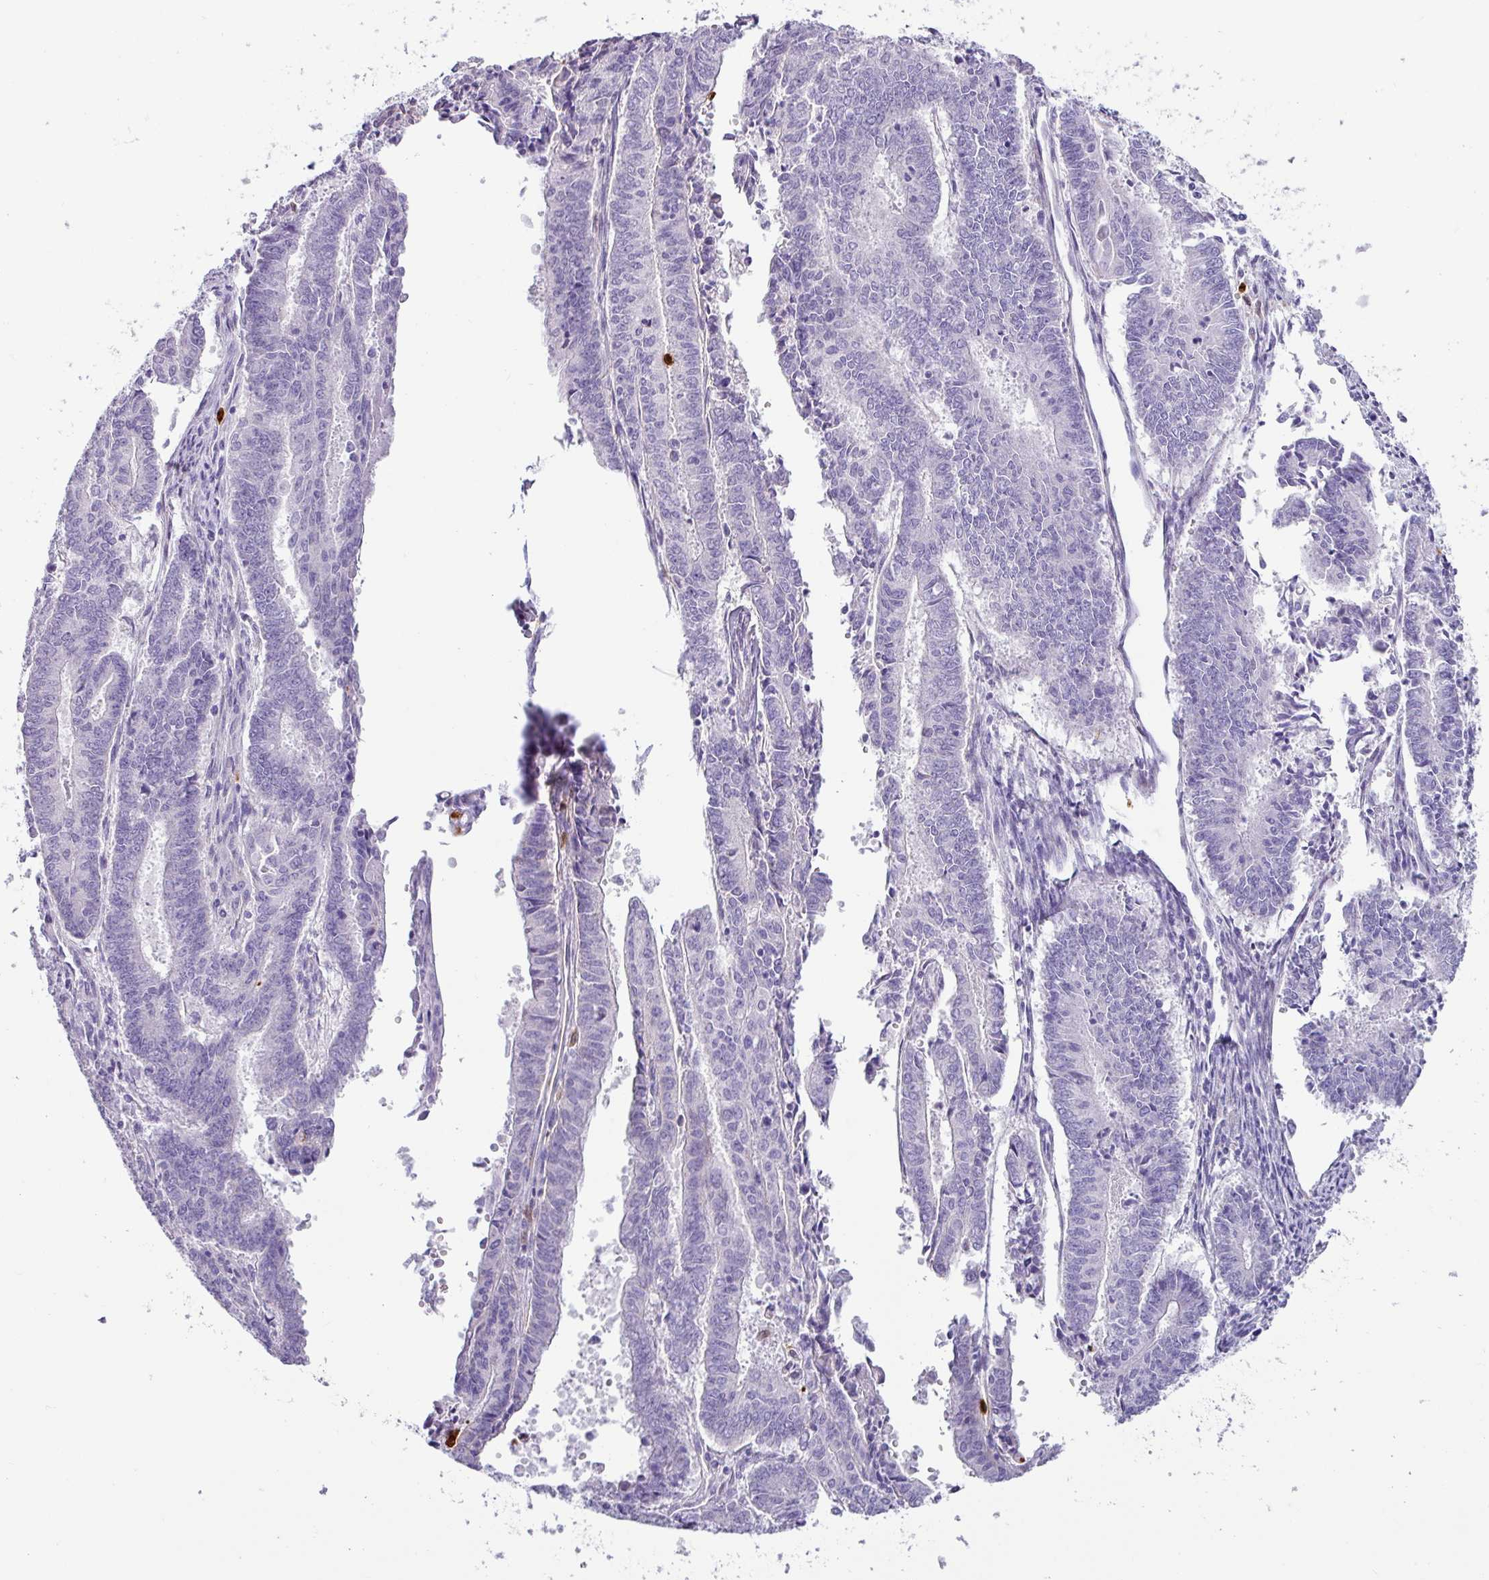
{"staining": {"intensity": "negative", "quantity": "none", "location": "none"}, "tissue": "endometrial cancer", "cell_type": "Tumor cells", "image_type": "cancer", "snomed": [{"axis": "morphology", "description": "Adenocarcinoma, NOS"}, {"axis": "topography", "description": "Endometrium"}], "caption": "A high-resolution micrograph shows IHC staining of endometrial cancer, which reveals no significant expression in tumor cells.", "gene": "SH2D3C", "patient": {"sex": "female", "age": 59}}